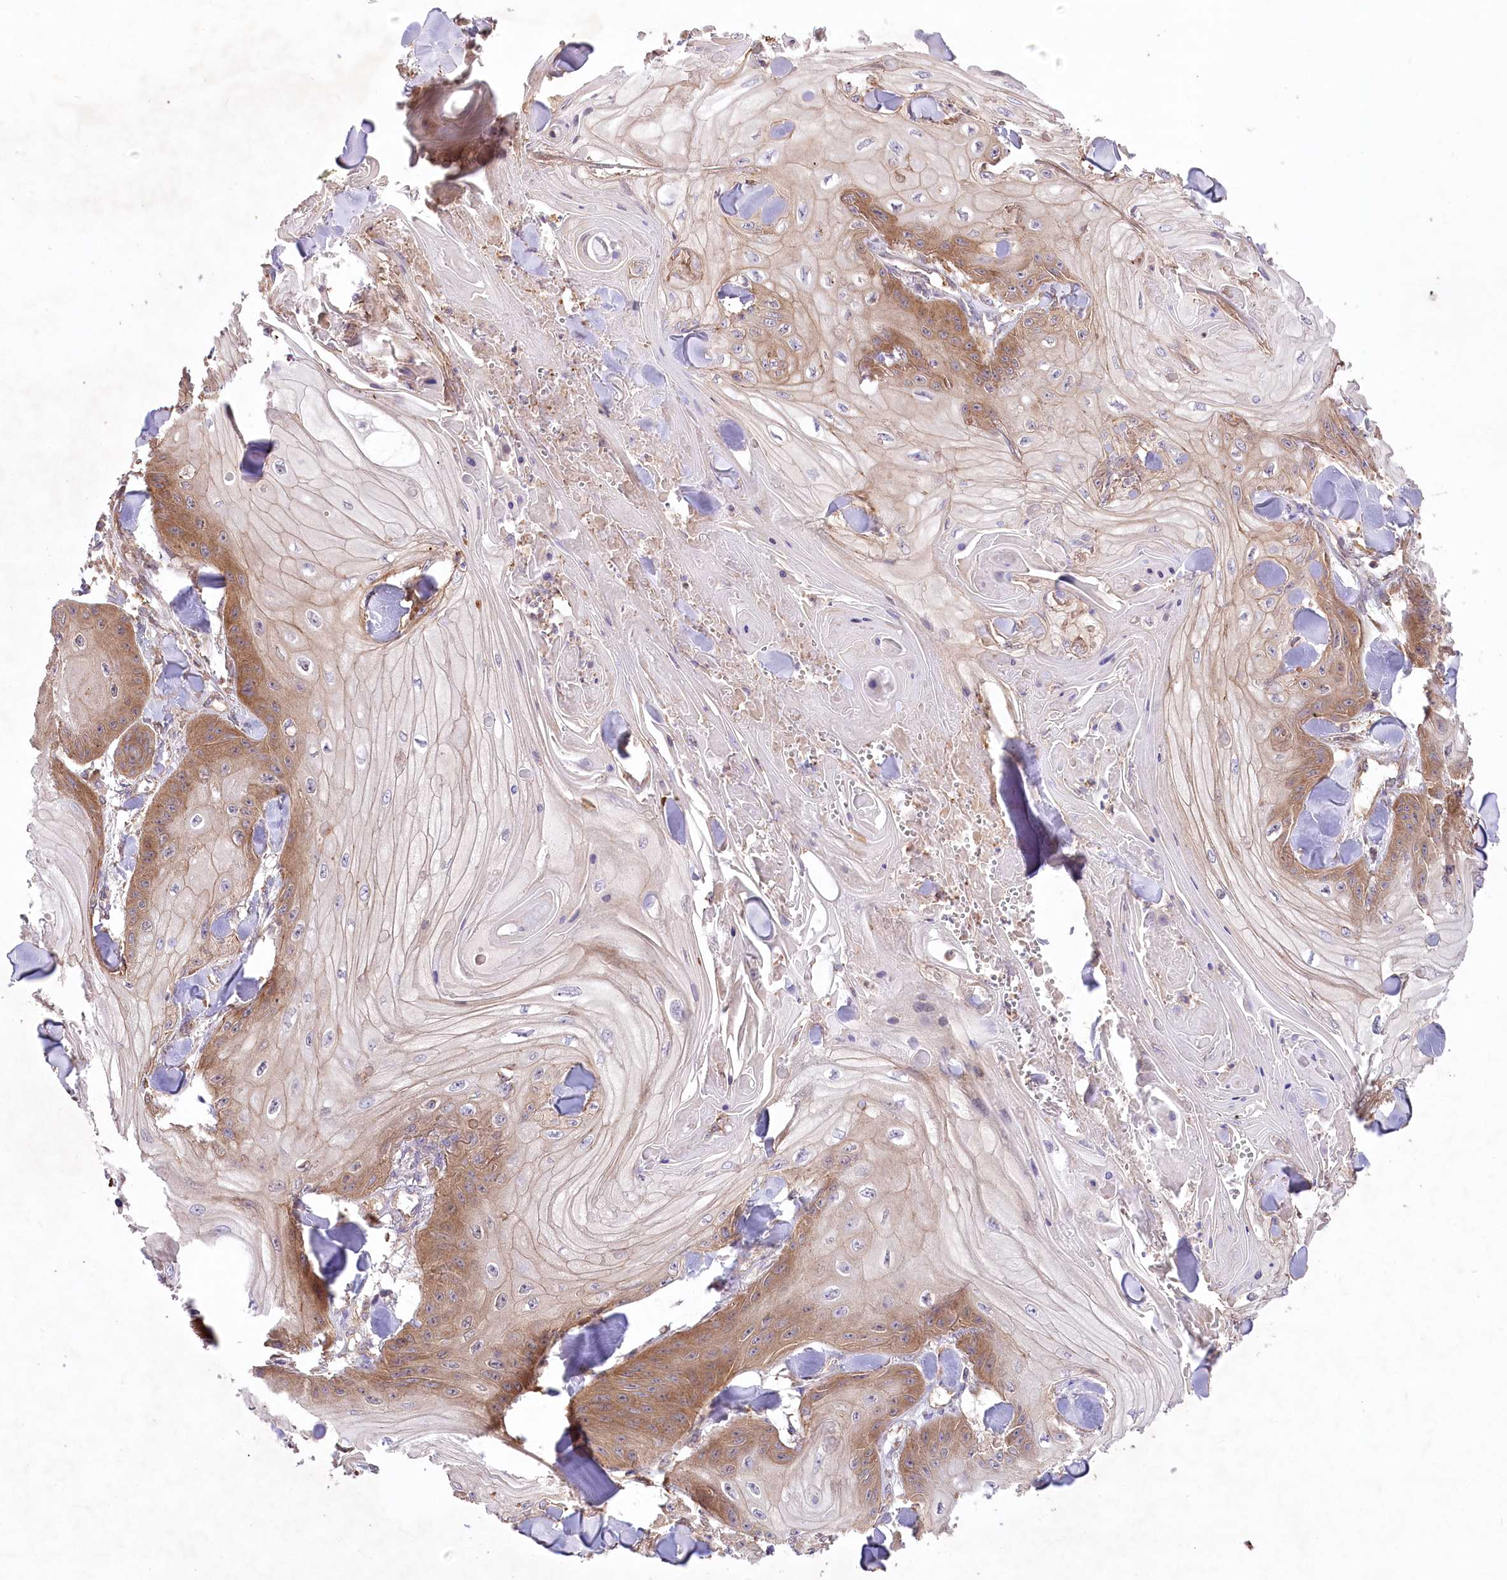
{"staining": {"intensity": "moderate", "quantity": "25%-75%", "location": "cytoplasmic/membranous"}, "tissue": "skin cancer", "cell_type": "Tumor cells", "image_type": "cancer", "snomed": [{"axis": "morphology", "description": "Squamous cell carcinoma, NOS"}, {"axis": "topography", "description": "Skin"}], "caption": "Skin squamous cell carcinoma stained with IHC exhibits moderate cytoplasmic/membranous positivity in about 25%-75% of tumor cells.", "gene": "UMPS", "patient": {"sex": "male", "age": 74}}